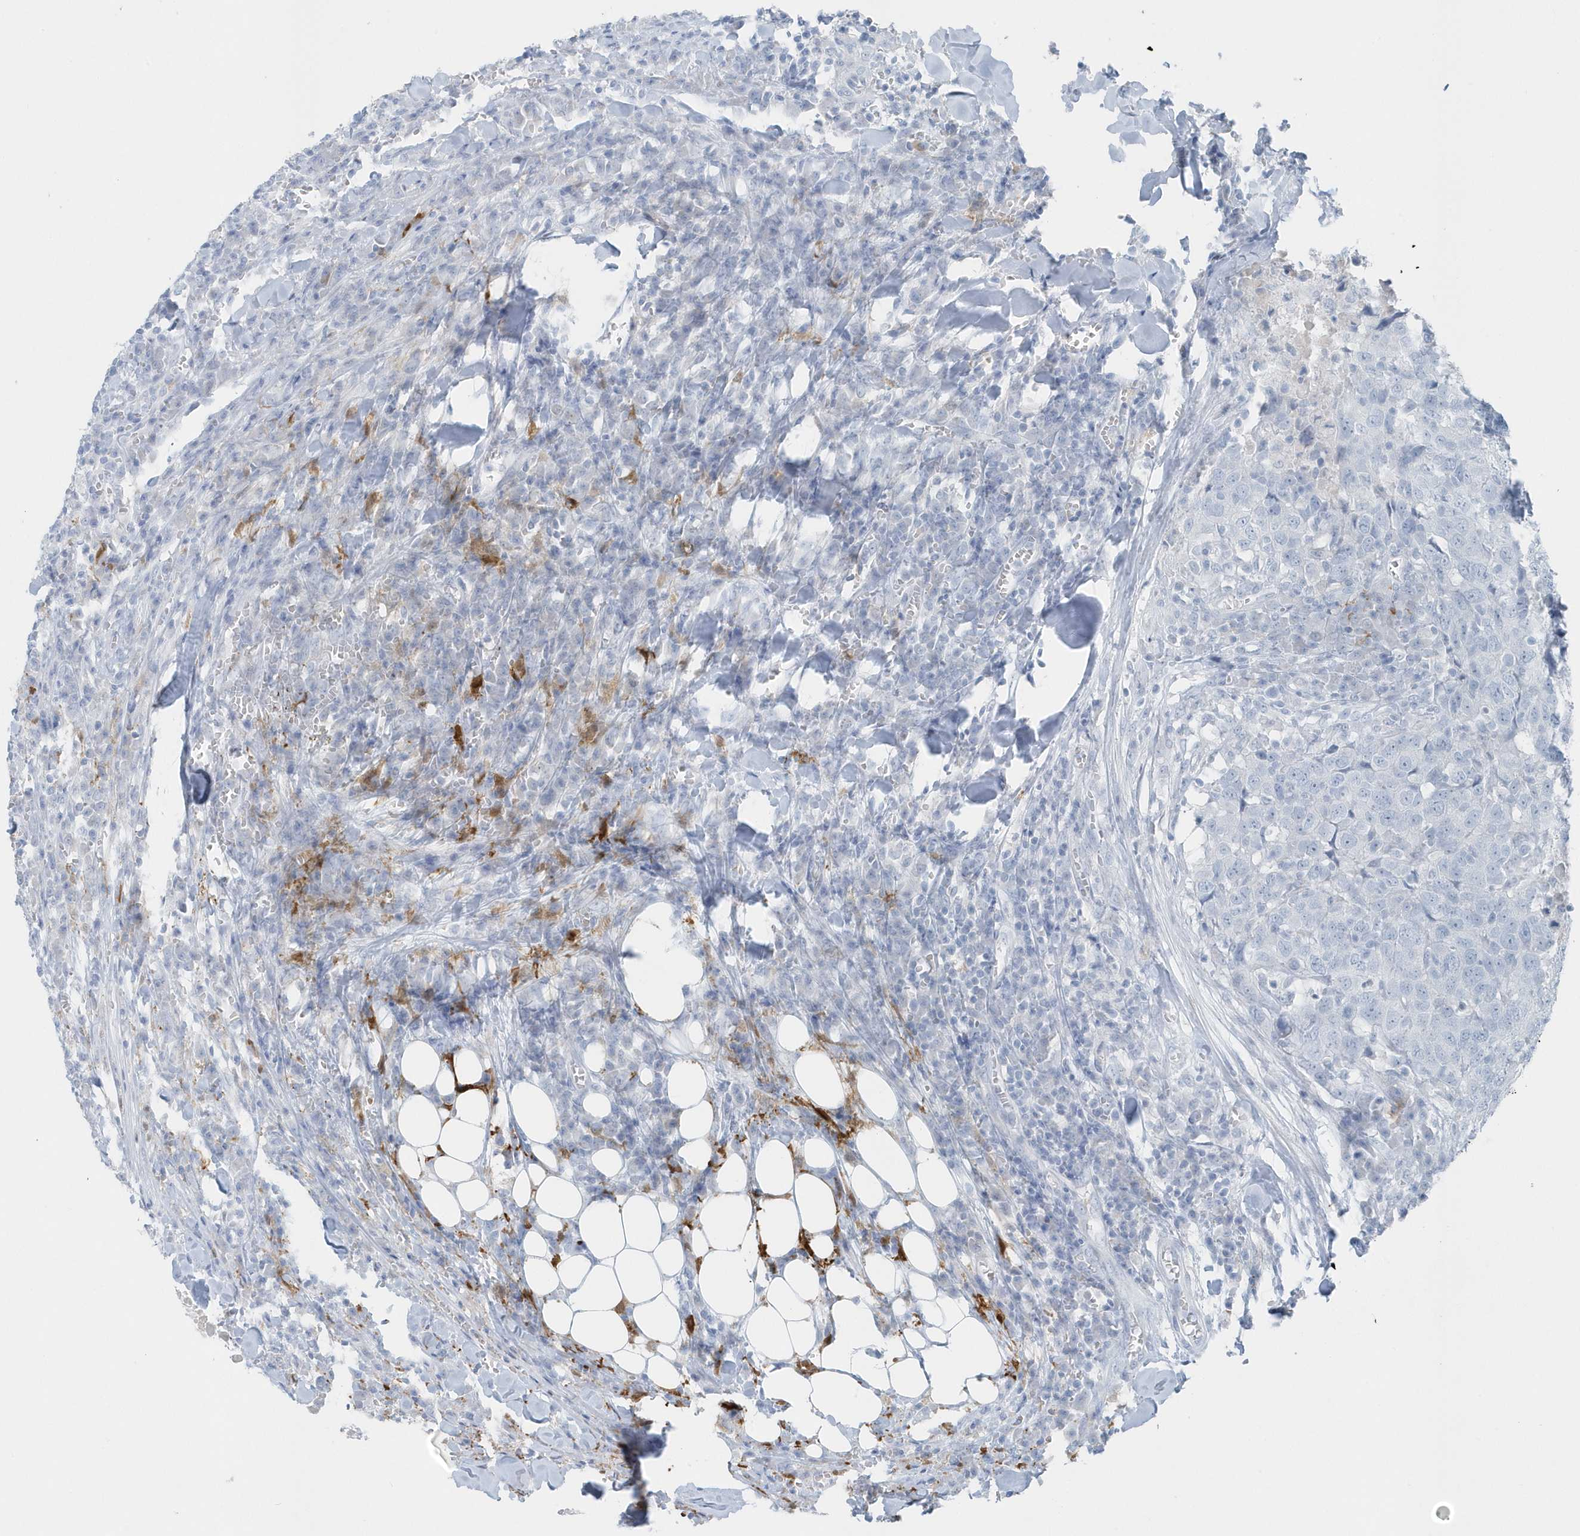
{"staining": {"intensity": "negative", "quantity": "none", "location": "none"}, "tissue": "head and neck cancer", "cell_type": "Tumor cells", "image_type": "cancer", "snomed": [{"axis": "morphology", "description": "Squamous cell carcinoma, NOS"}, {"axis": "topography", "description": "Head-Neck"}], "caption": "Head and neck cancer (squamous cell carcinoma) stained for a protein using immunohistochemistry (IHC) shows no staining tumor cells.", "gene": "FAM98A", "patient": {"sex": "male", "age": 66}}